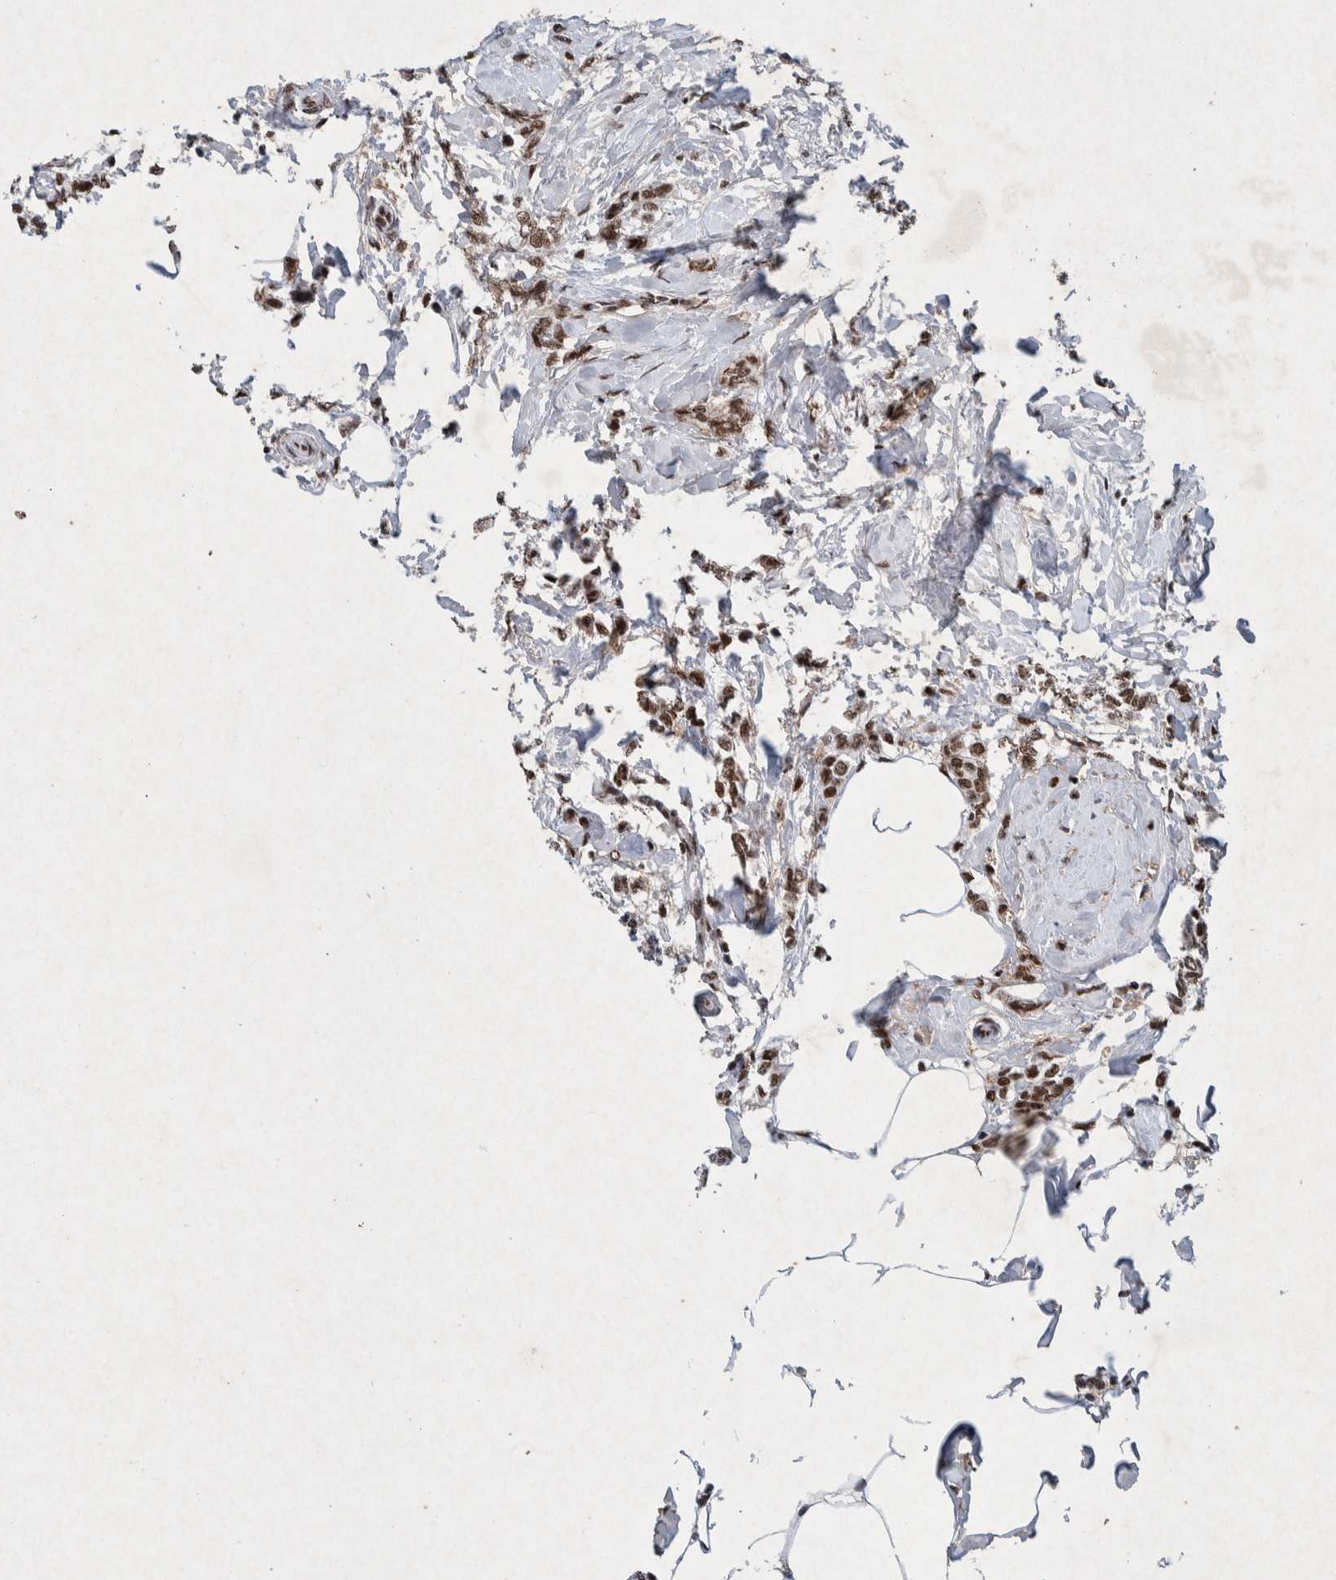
{"staining": {"intensity": "moderate", "quantity": ">75%", "location": "nuclear"}, "tissue": "breast cancer", "cell_type": "Tumor cells", "image_type": "cancer", "snomed": [{"axis": "morphology", "description": "Lobular carcinoma, in situ"}, {"axis": "morphology", "description": "Lobular carcinoma"}, {"axis": "topography", "description": "Breast"}], "caption": "A high-resolution image shows immunohistochemistry (IHC) staining of lobular carcinoma (breast), which exhibits moderate nuclear positivity in approximately >75% of tumor cells.", "gene": "TAF10", "patient": {"sex": "female", "age": 41}}